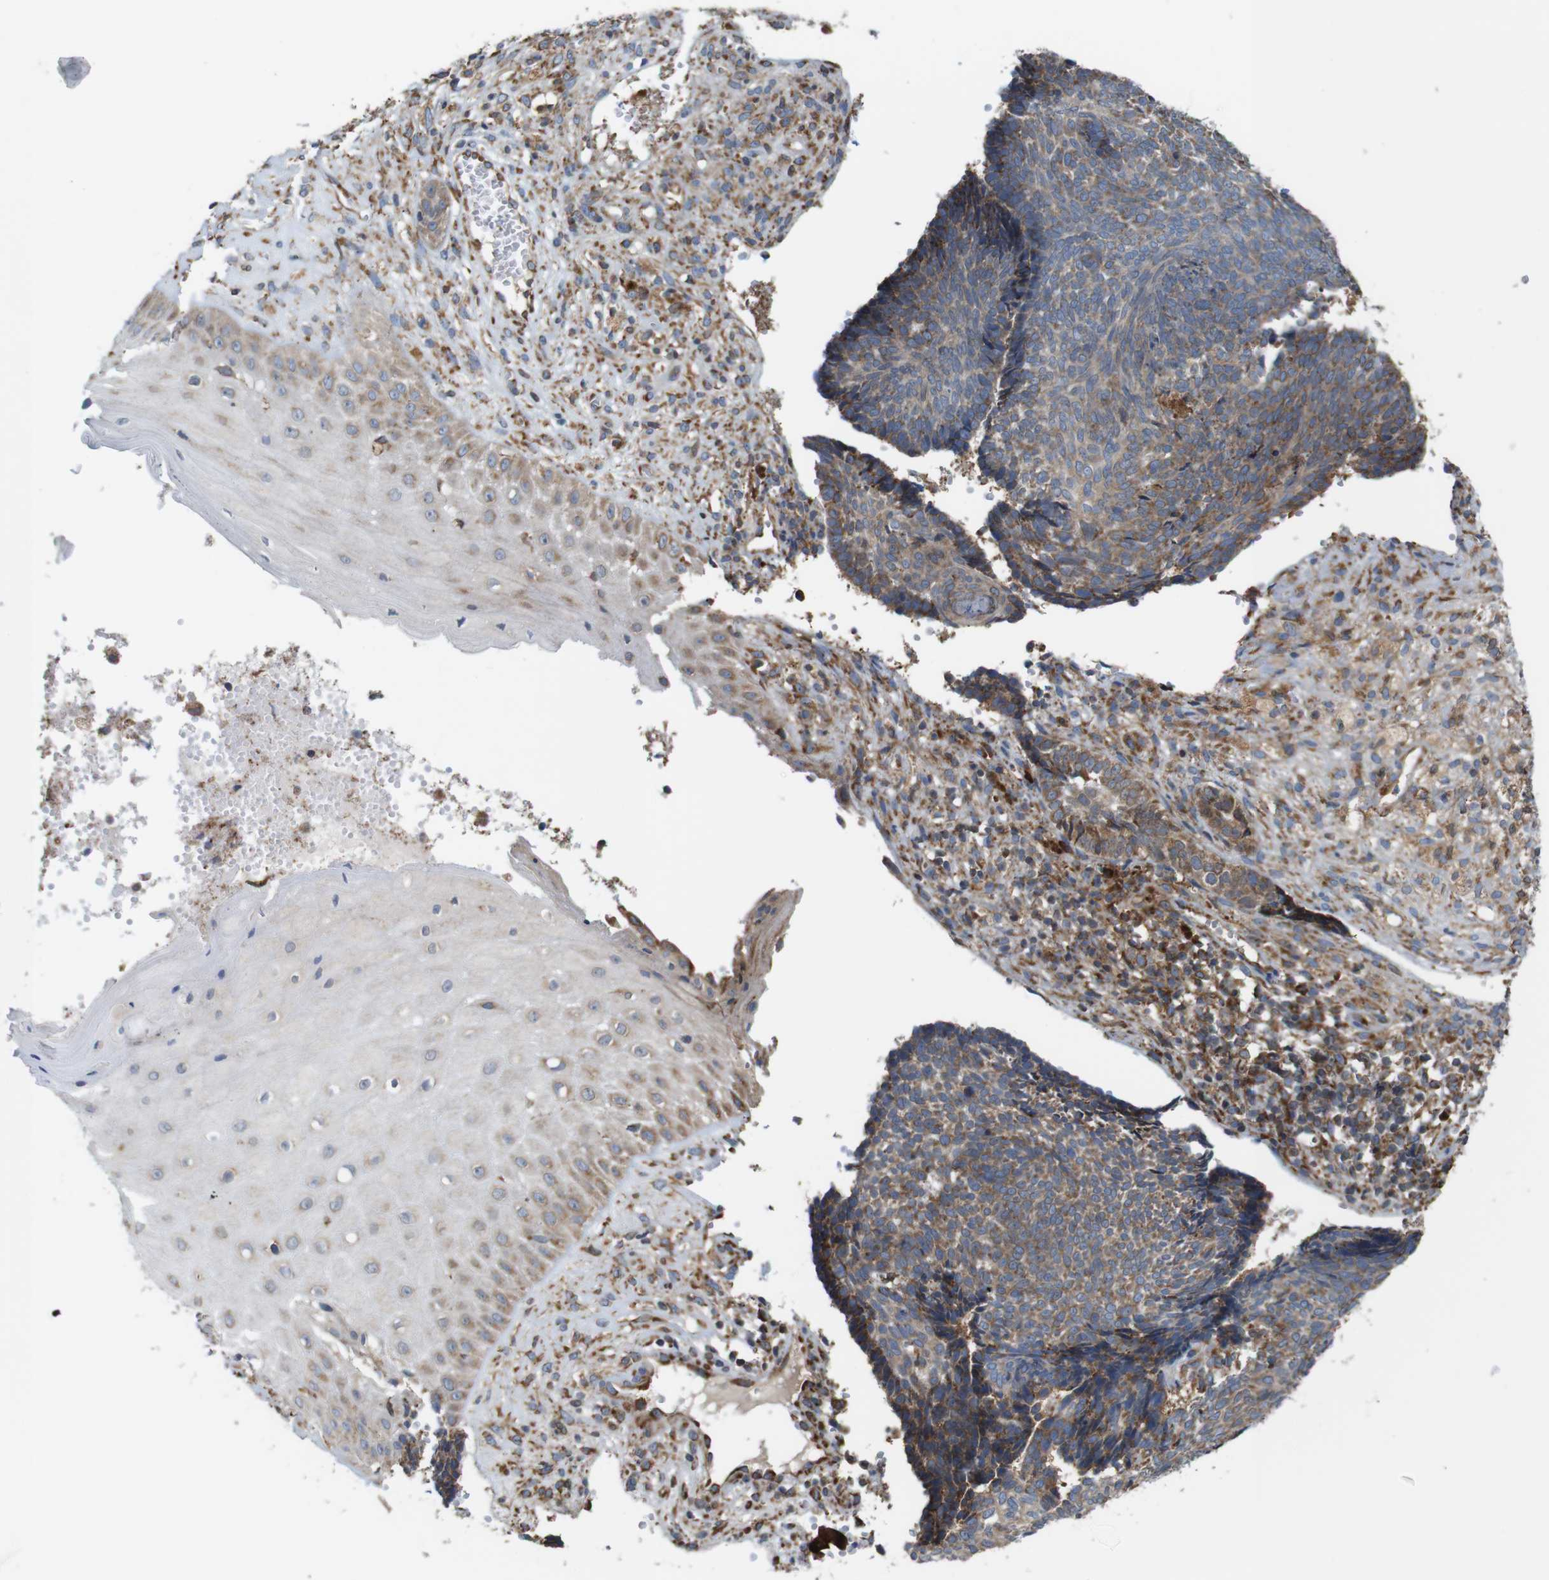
{"staining": {"intensity": "weak", "quantity": "<25%", "location": "cytoplasmic/membranous"}, "tissue": "skin cancer", "cell_type": "Tumor cells", "image_type": "cancer", "snomed": [{"axis": "morphology", "description": "Basal cell carcinoma"}, {"axis": "topography", "description": "Skin"}], "caption": "There is no significant expression in tumor cells of basal cell carcinoma (skin).", "gene": "UGGT1", "patient": {"sex": "male", "age": 84}}